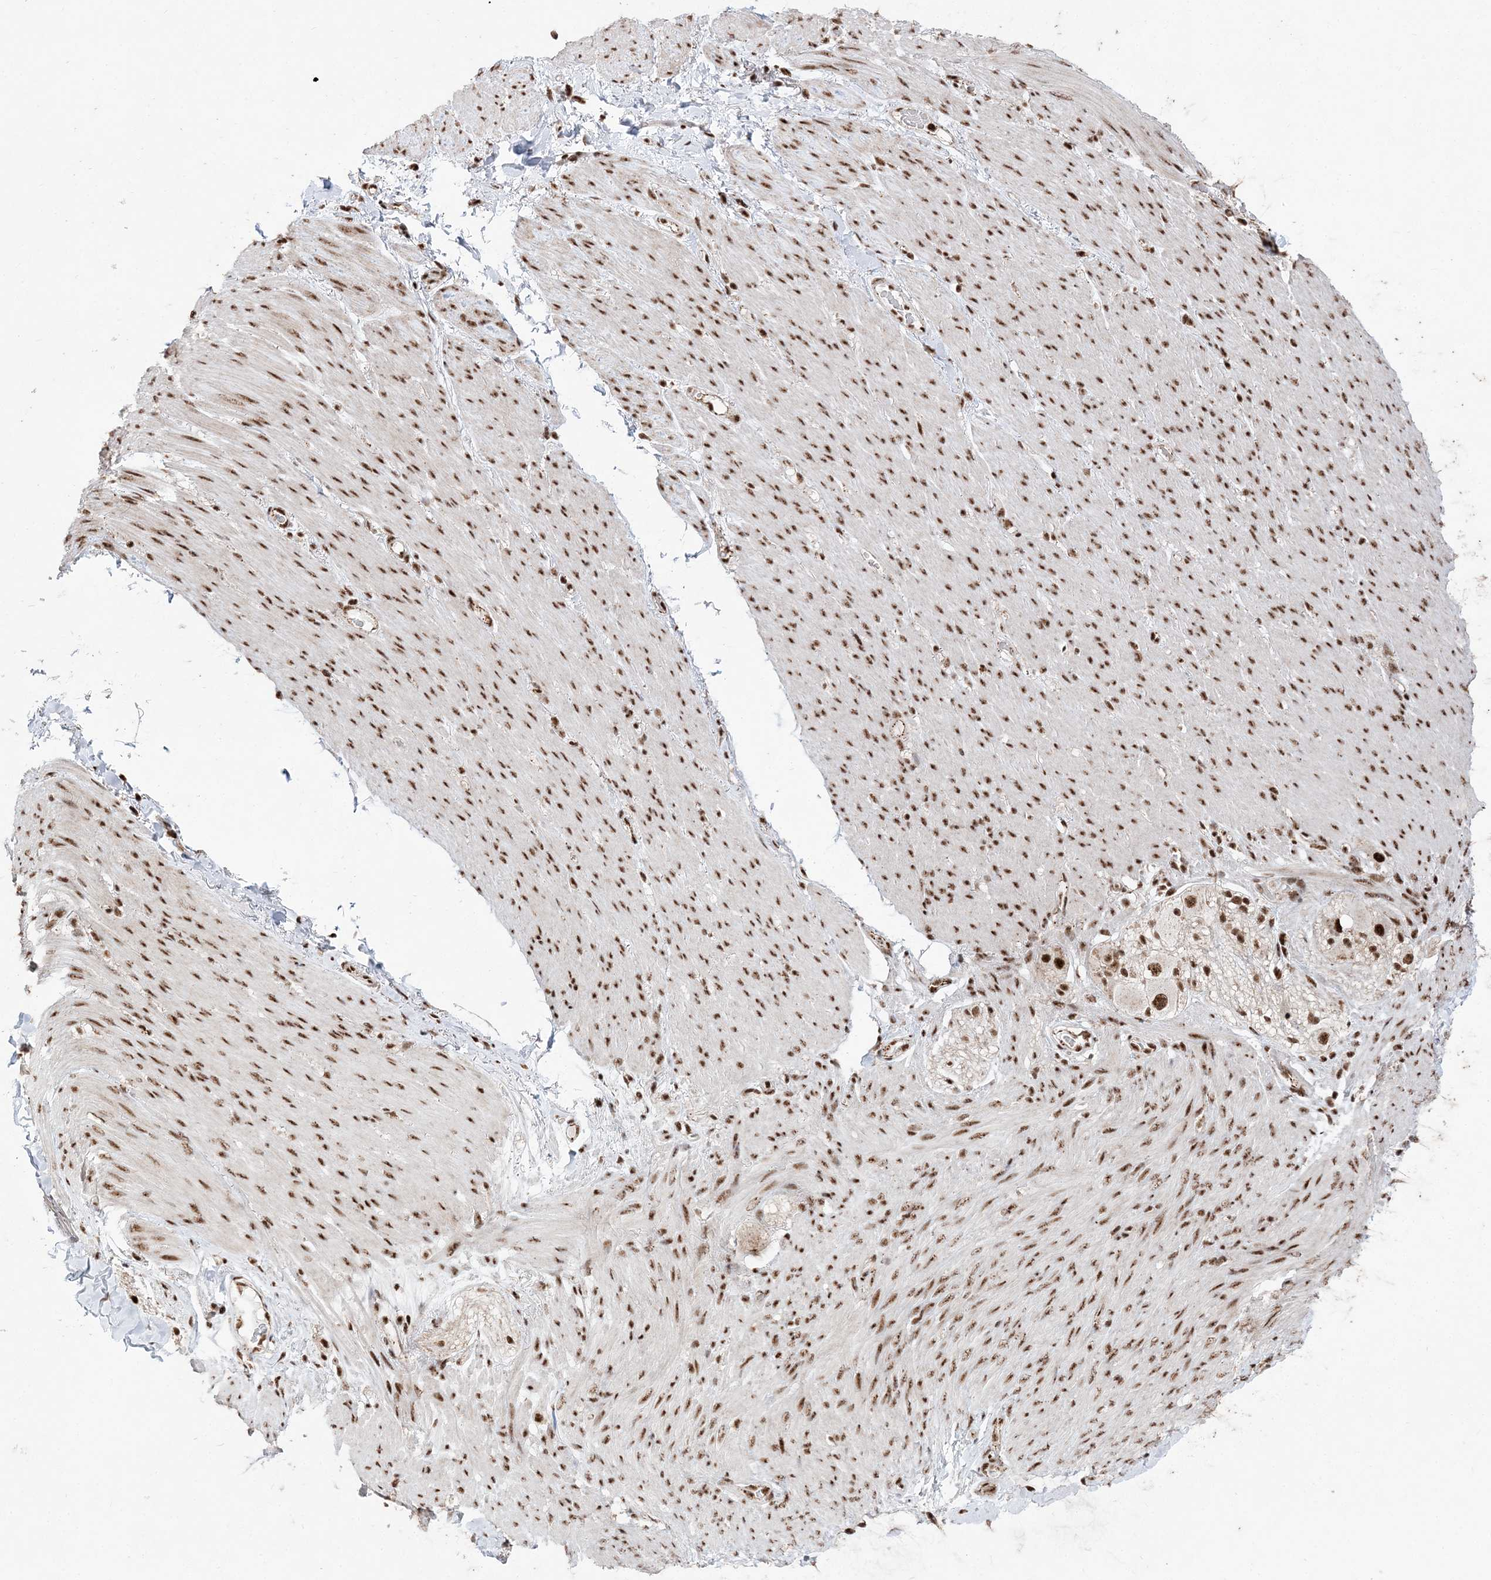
{"staining": {"intensity": "strong", "quantity": ">75%", "location": "nuclear"}, "tissue": "adipose tissue", "cell_type": "Adipocytes", "image_type": "normal", "snomed": [{"axis": "morphology", "description": "Normal tissue, NOS"}, {"axis": "topography", "description": "Colon"}, {"axis": "topography", "description": "Peripheral nerve tissue"}], "caption": "Protein analysis of unremarkable adipose tissue demonstrates strong nuclear expression in about >75% of adipocytes. The protein is stained brown, and the nuclei are stained in blue (DAB (3,3'-diaminobenzidine) IHC with brightfield microscopy, high magnification).", "gene": "RBM17", "patient": {"sex": "female", "age": 61}}